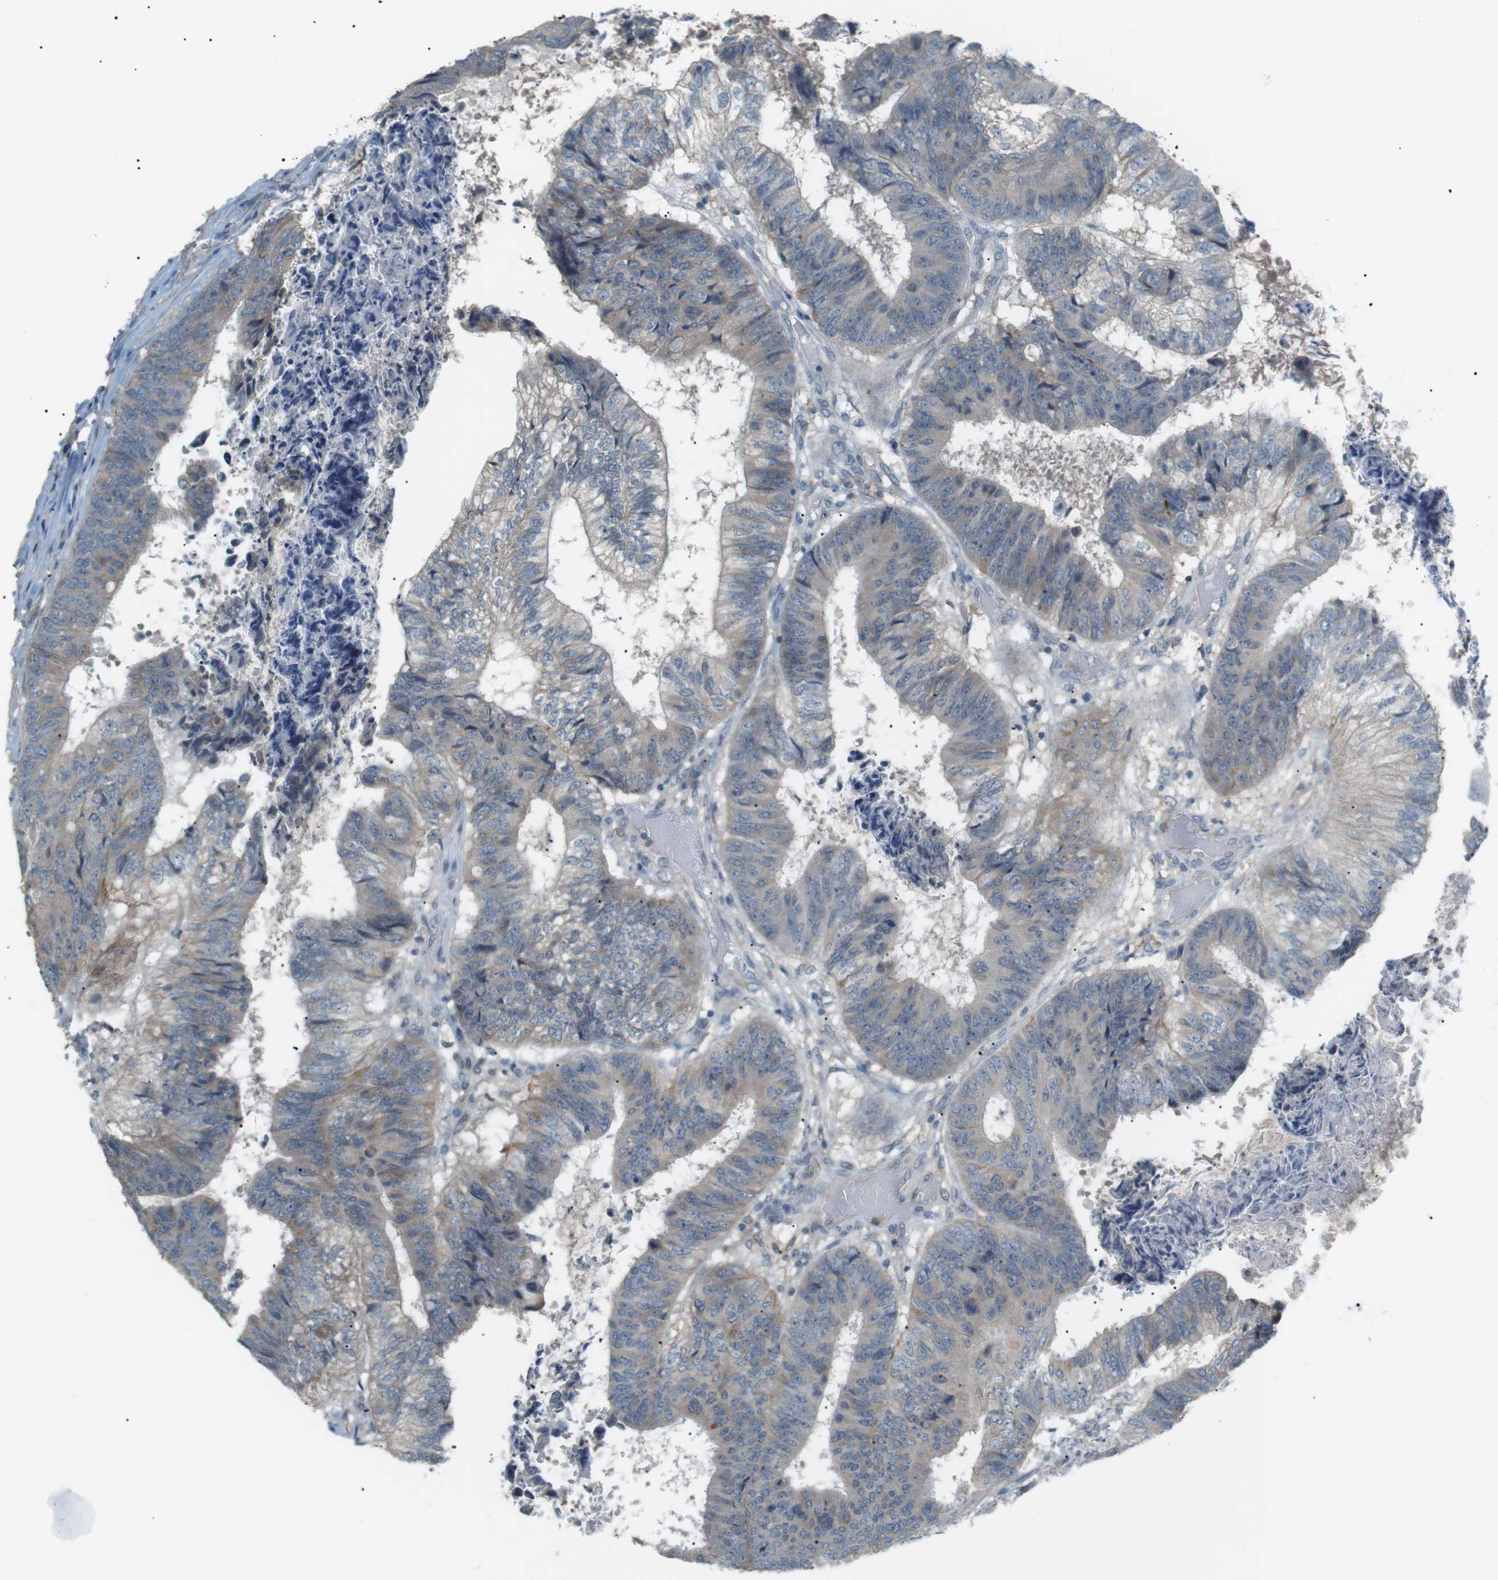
{"staining": {"intensity": "weak", "quantity": "<25%", "location": "cytoplasmic/membranous"}, "tissue": "colorectal cancer", "cell_type": "Tumor cells", "image_type": "cancer", "snomed": [{"axis": "morphology", "description": "Adenocarcinoma, NOS"}, {"axis": "topography", "description": "Rectum"}], "caption": "Colorectal adenocarcinoma was stained to show a protein in brown. There is no significant positivity in tumor cells.", "gene": "RTN3", "patient": {"sex": "male", "age": 72}}